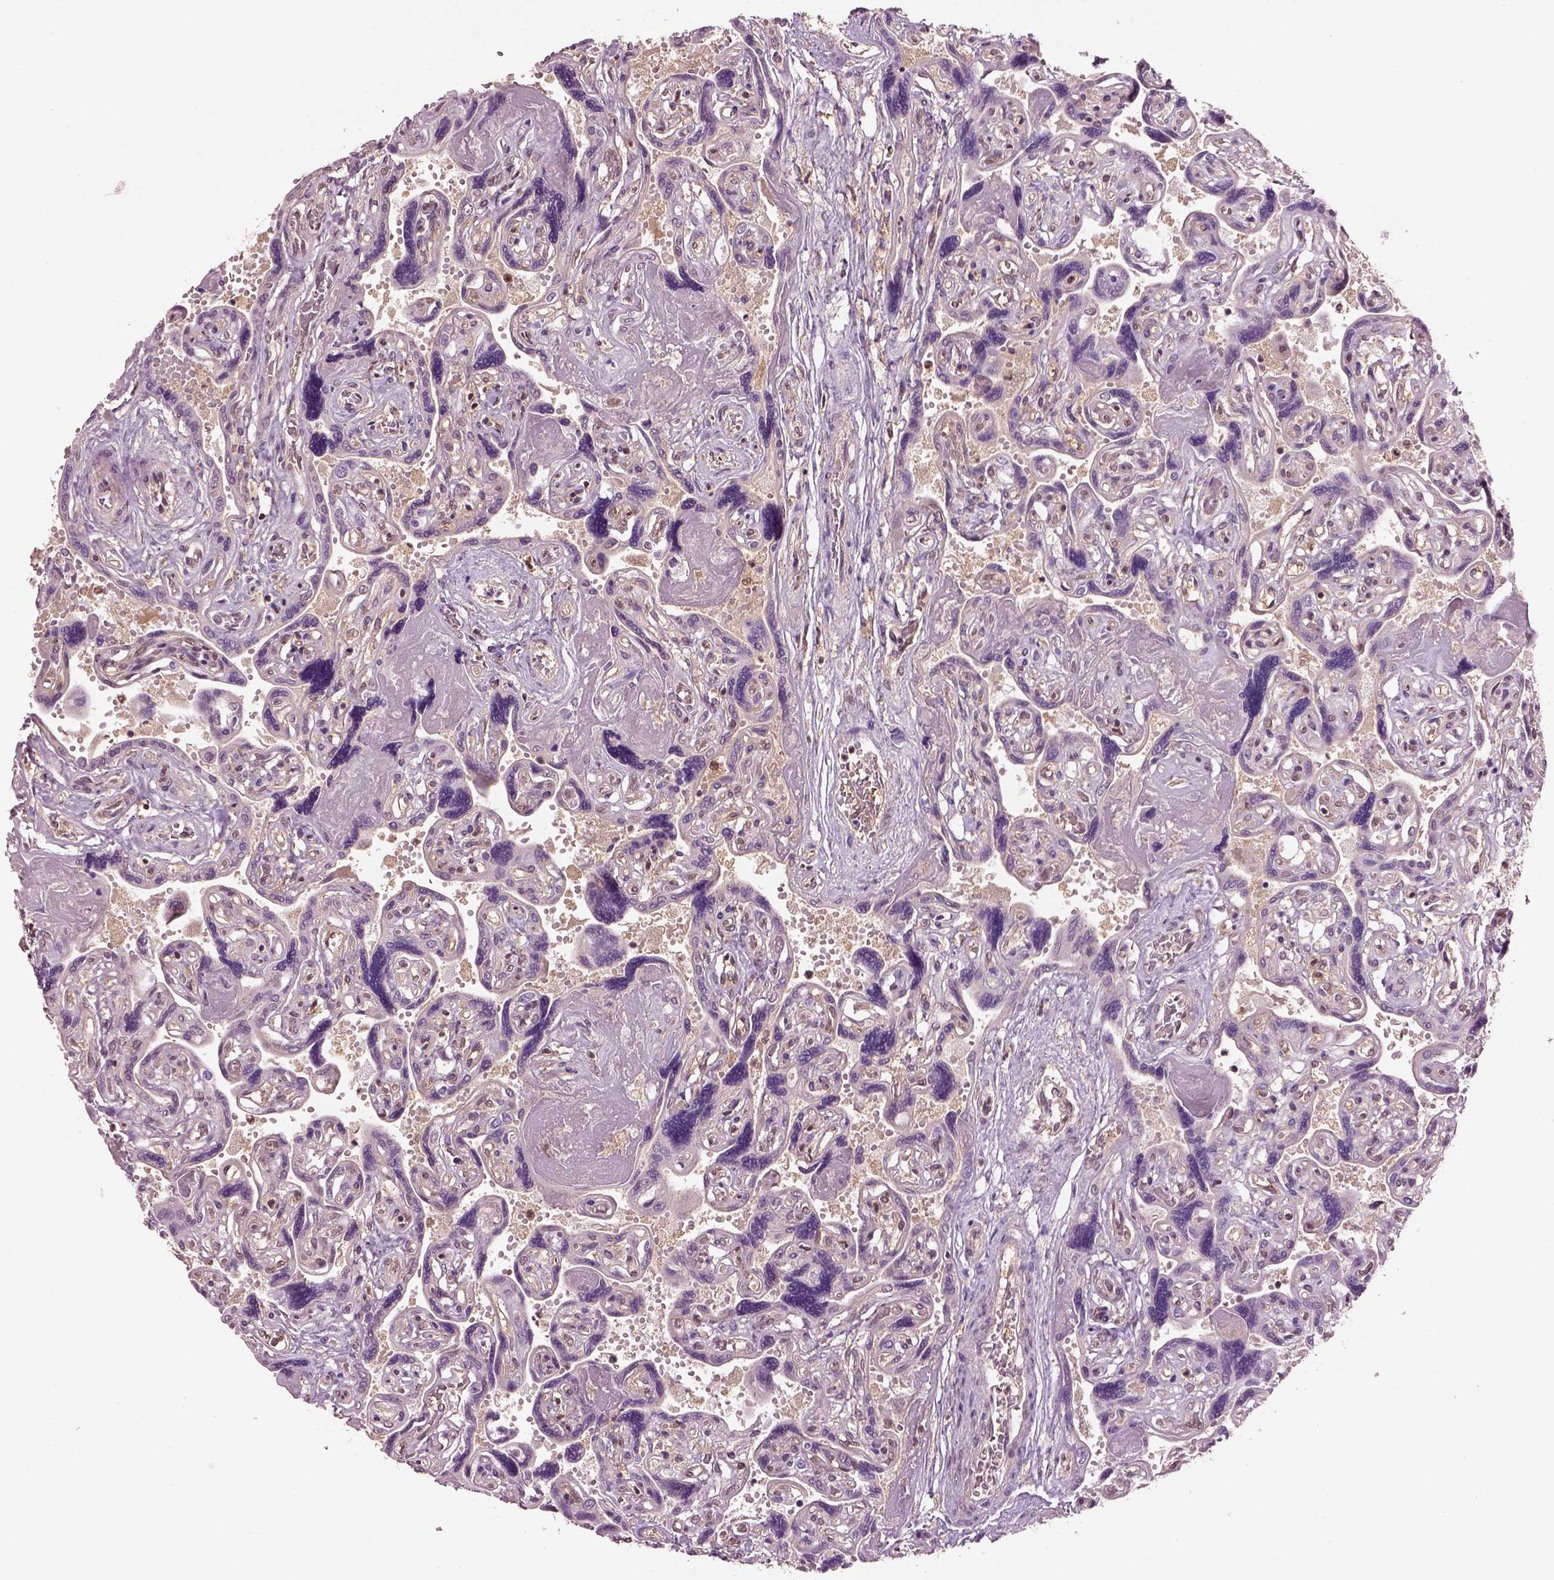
{"staining": {"intensity": "weak", "quantity": ">75%", "location": "cytoplasmic/membranous,nuclear"}, "tissue": "placenta", "cell_type": "Decidual cells", "image_type": "normal", "snomed": [{"axis": "morphology", "description": "Normal tissue, NOS"}, {"axis": "topography", "description": "Placenta"}], "caption": "DAB (3,3'-diaminobenzidine) immunohistochemical staining of unremarkable human placenta shows weak cytoplasmic/membranous,nuclear protein expression in about >75% of decidual cells. (IHC, brightfield microscopy, high magnification).", "gene": "MDP1", "patient": {"sex": "female", "age": 32}}